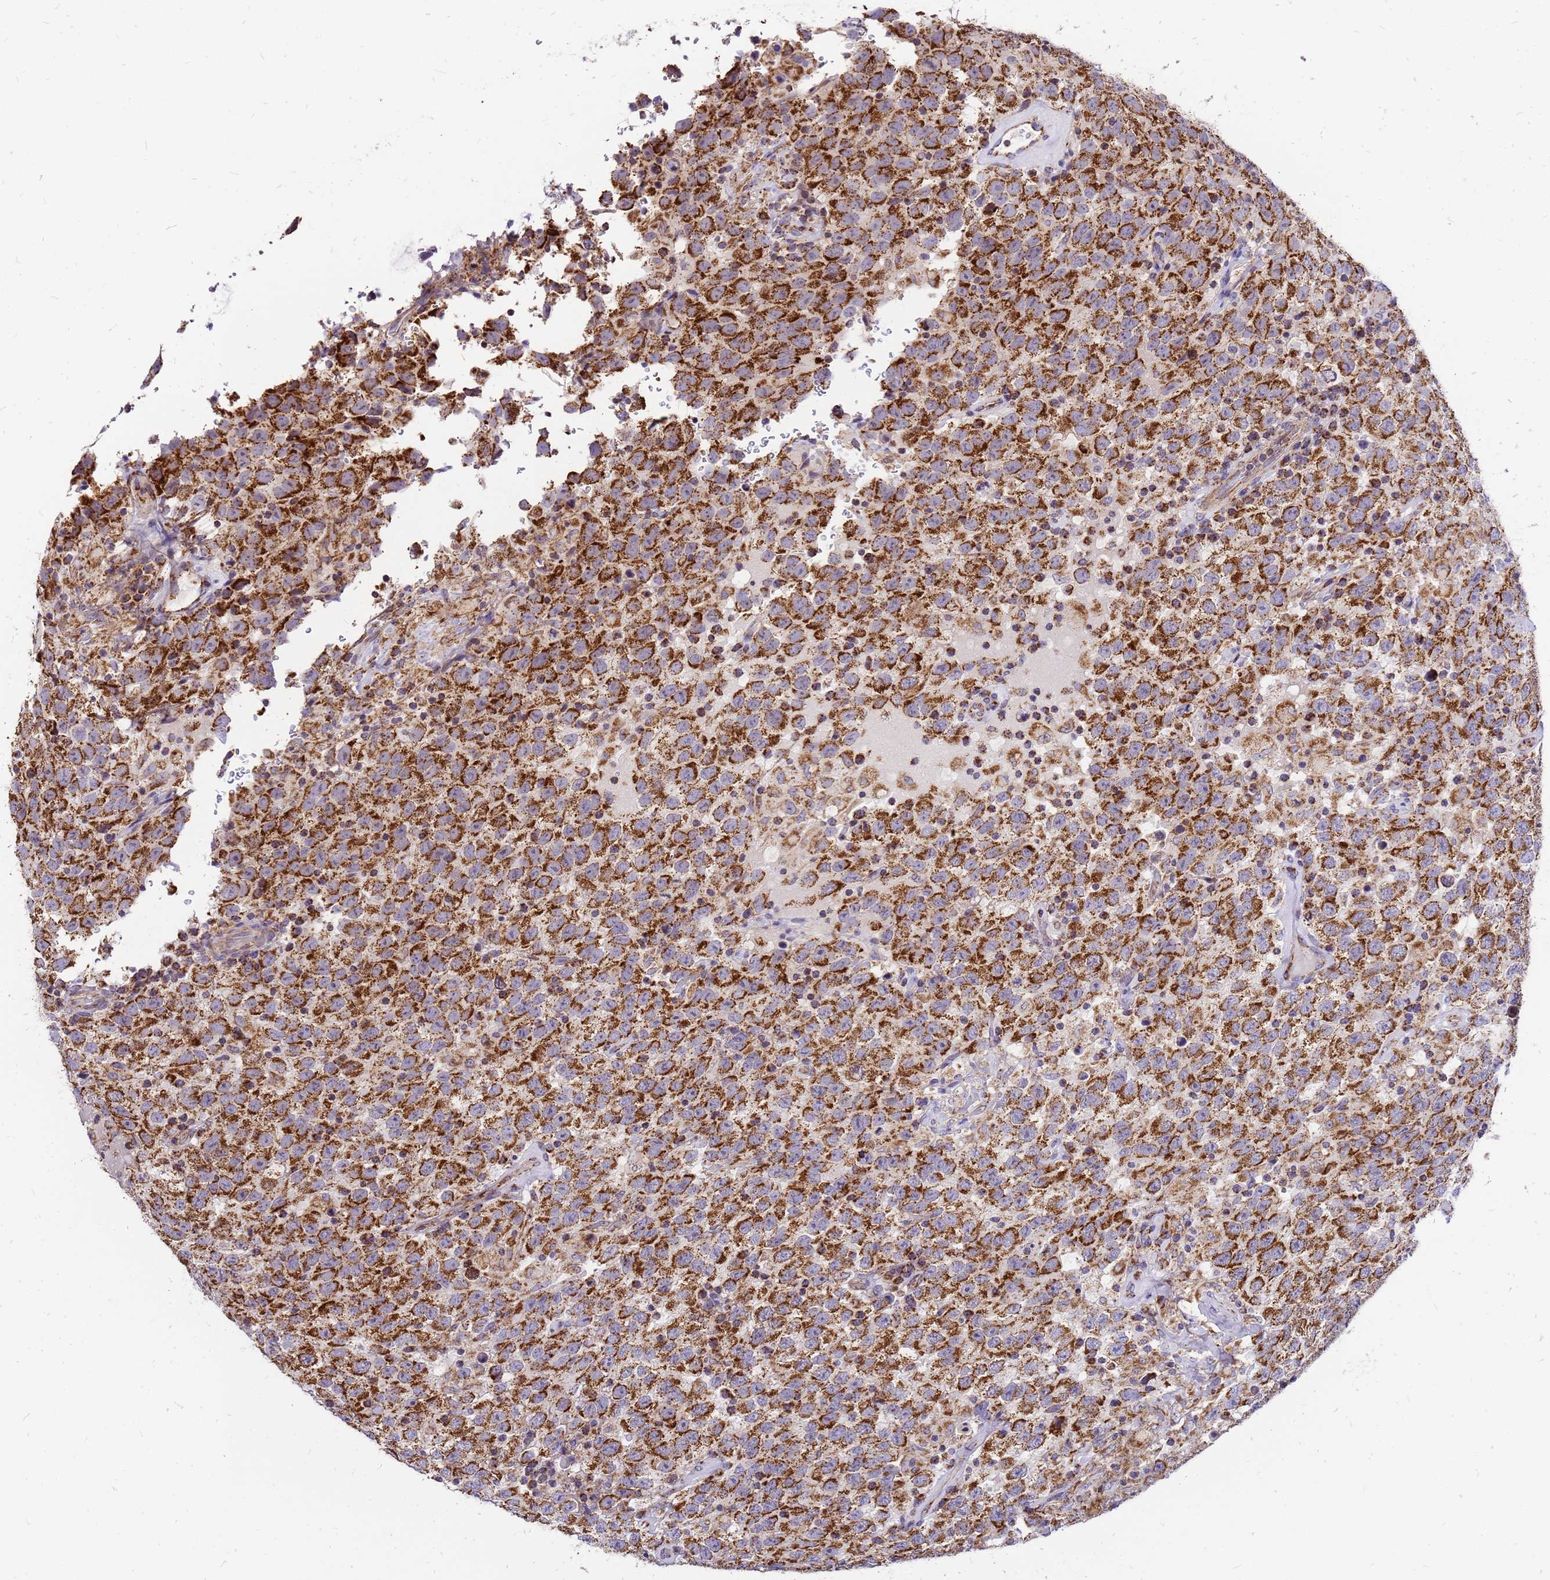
{"staining": {"intensity": "strong", "quantity": ">75%", "location": "cytoplasmic/membranous"}, "tissue": "testis cancer", "cell_type": "Tumor cells", "image_type": "cancer", "snomed": [{"axis": "morphology", "description": "Seminoma, NOS"}, {"axis": "topography", "description": "Testis"}], "caption": "A micrograph of testis cancer stained for a protein reveals strong cytoplasmic/membranous brown staining in tumor cells.", "gene": "MRPS26", "patient": {"sex": "male", "age": 41}}